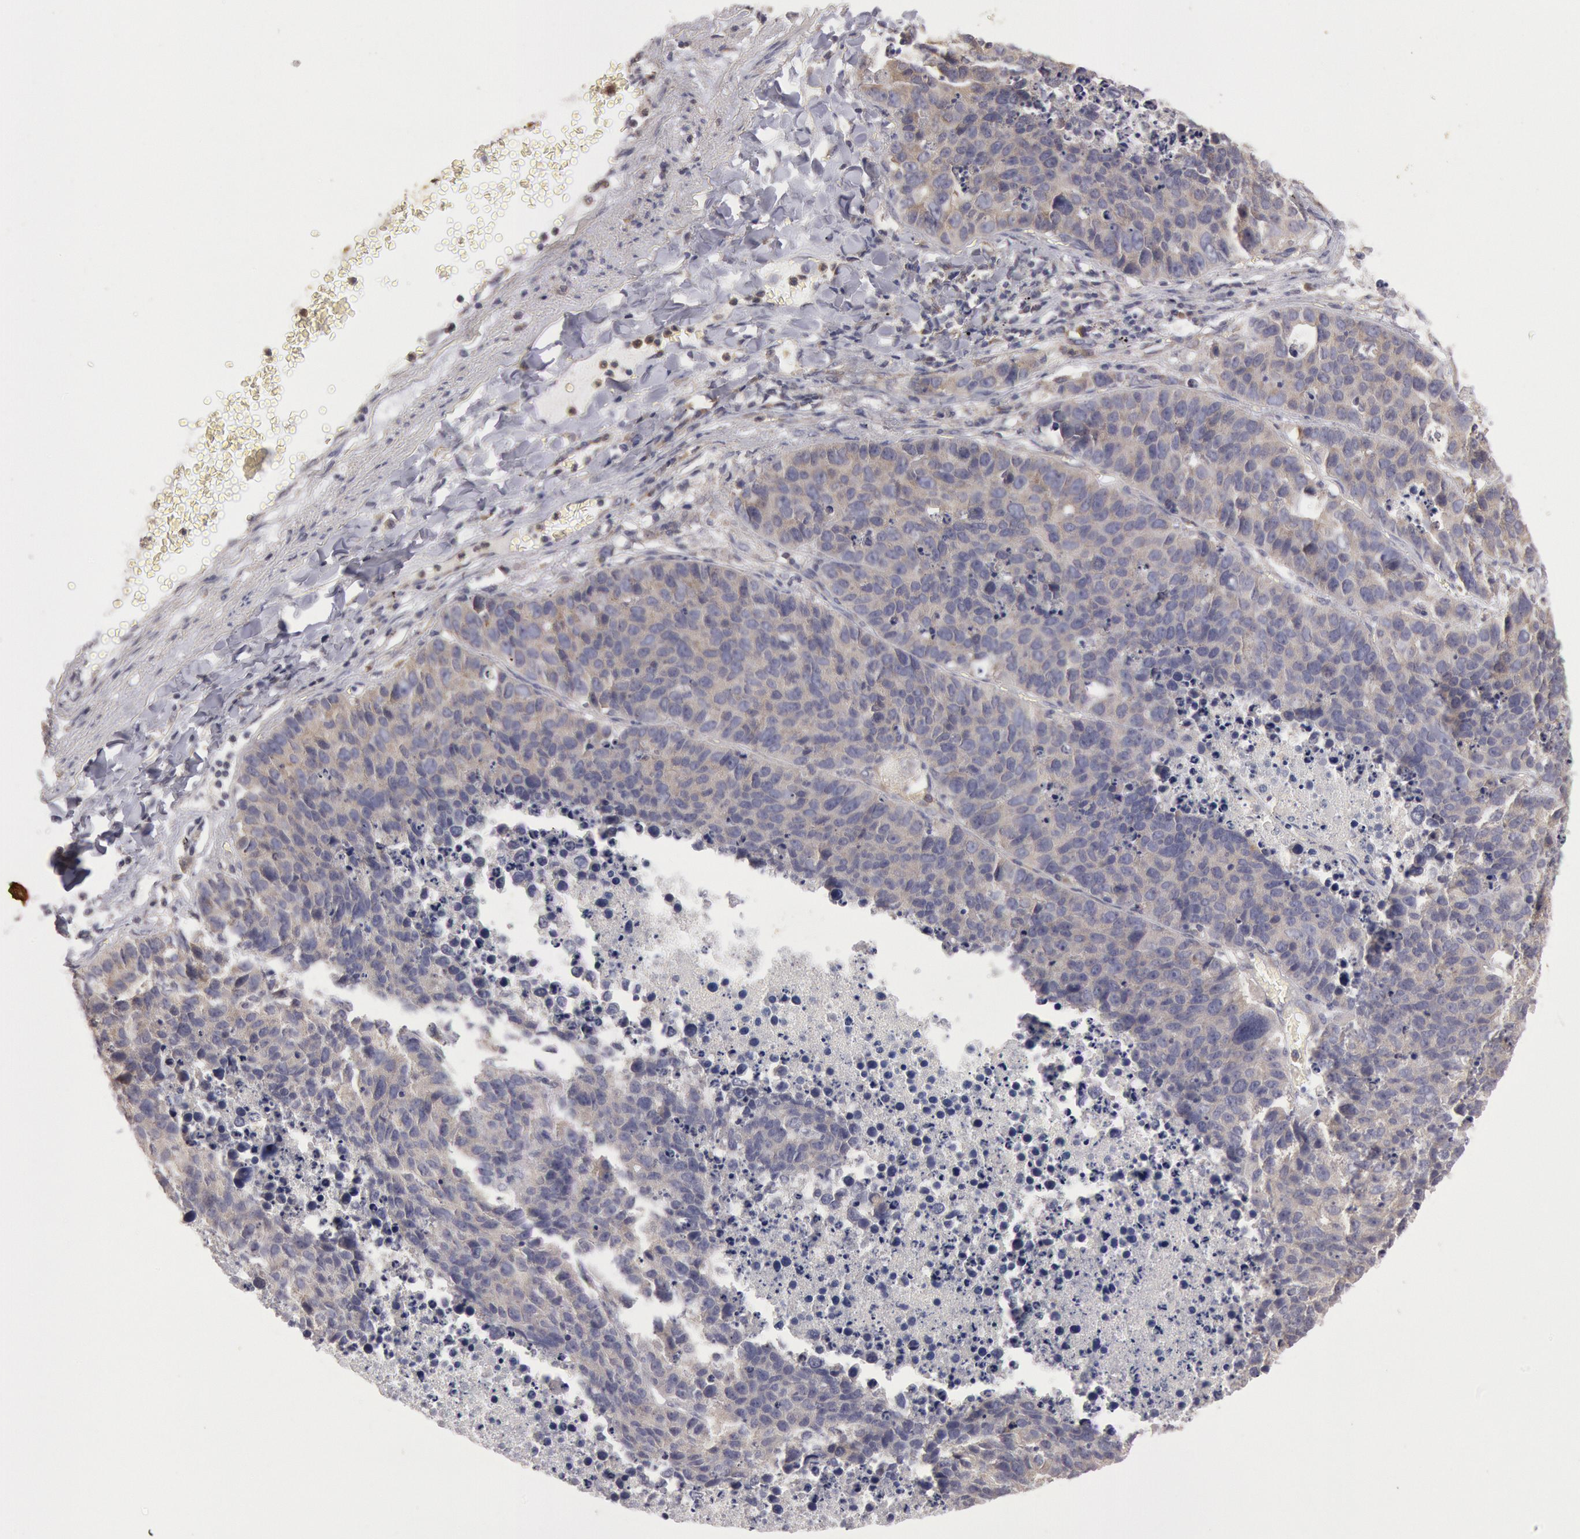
{"staining": {"intensity": "moderate", "quantity": "25%-75%", "location": "cytoplasmic/membranous"}, "tissue": "lung cancer", "cell_type": "Tumor cells", "image_type": "cancer", "snomed": [{"axis": "morphology", "description": "Carcinoid, malignant, NOS"}, {"axis": "topography", "description": "Lung"}], "caption": "A histopathology image of human lung cancer stained for a protein displays moderate cytoplasmic/membranous brown staining in tumor cells. (IHC, brightfield microscopy, high magnification).", "gene": "PLA2G6", "patient": {"sex": "male", "age": 60}}